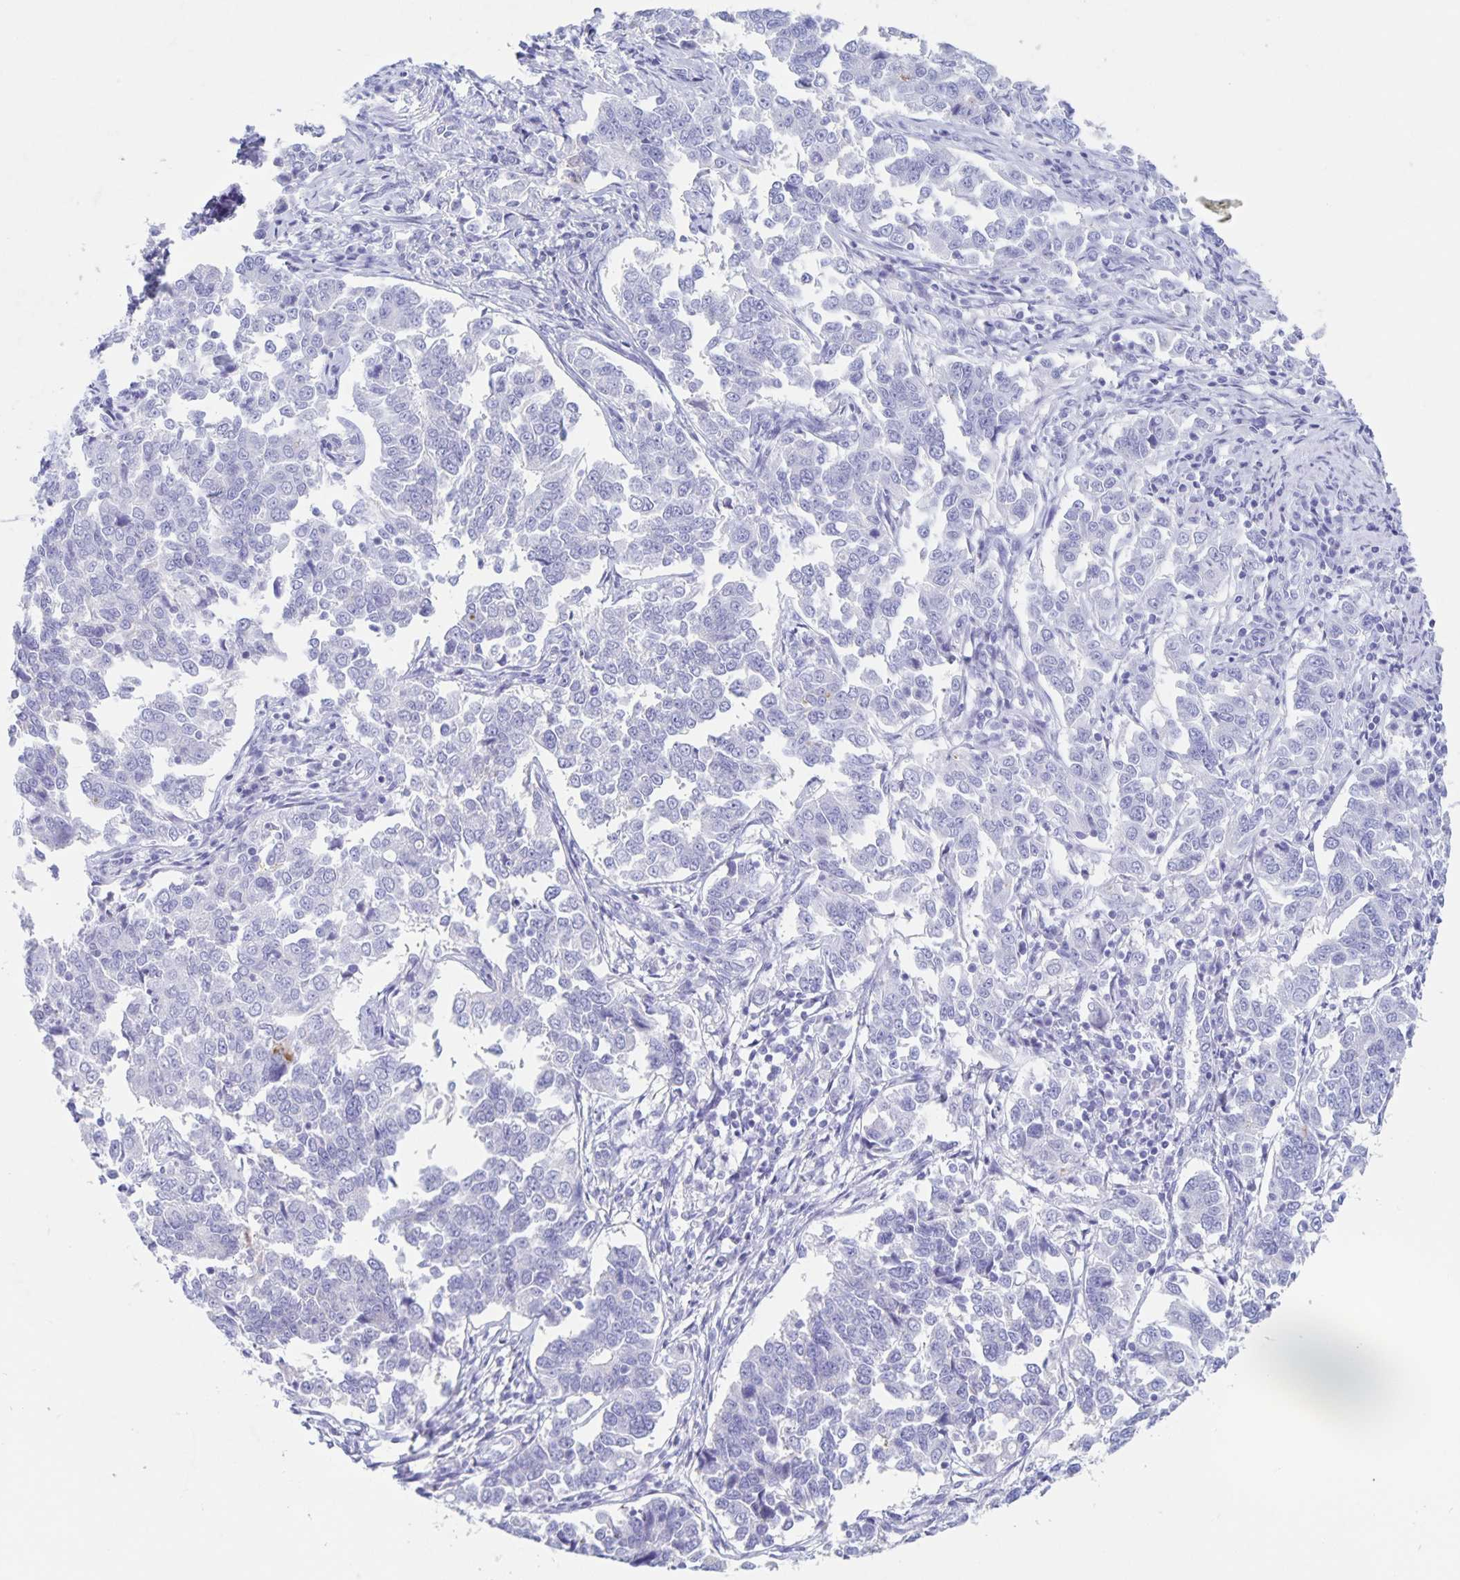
{"staining": {"intensity": "negative", "quantity": "none", "location": "none"}, "tissue": "endometrial cancer", "cell_type": "Tumor cells", "image_type": "cancer", "snomed": [{"axis": "morphology", "description": "Adenocarcinoma, NOS"}, {"axis": "topography", "description": "Endometrium"}], "caption": "The histopathology image exhibits no significant expression in tumor cells of endometrial cancer (adenocarcinoma). (DAB (3,3'-diaminobenzidine) immunohistochemistry visualized using brightfield microscopy, high magnification).", "gene": "DMBT1", "patient": {"sex": "female", "age": 43}}